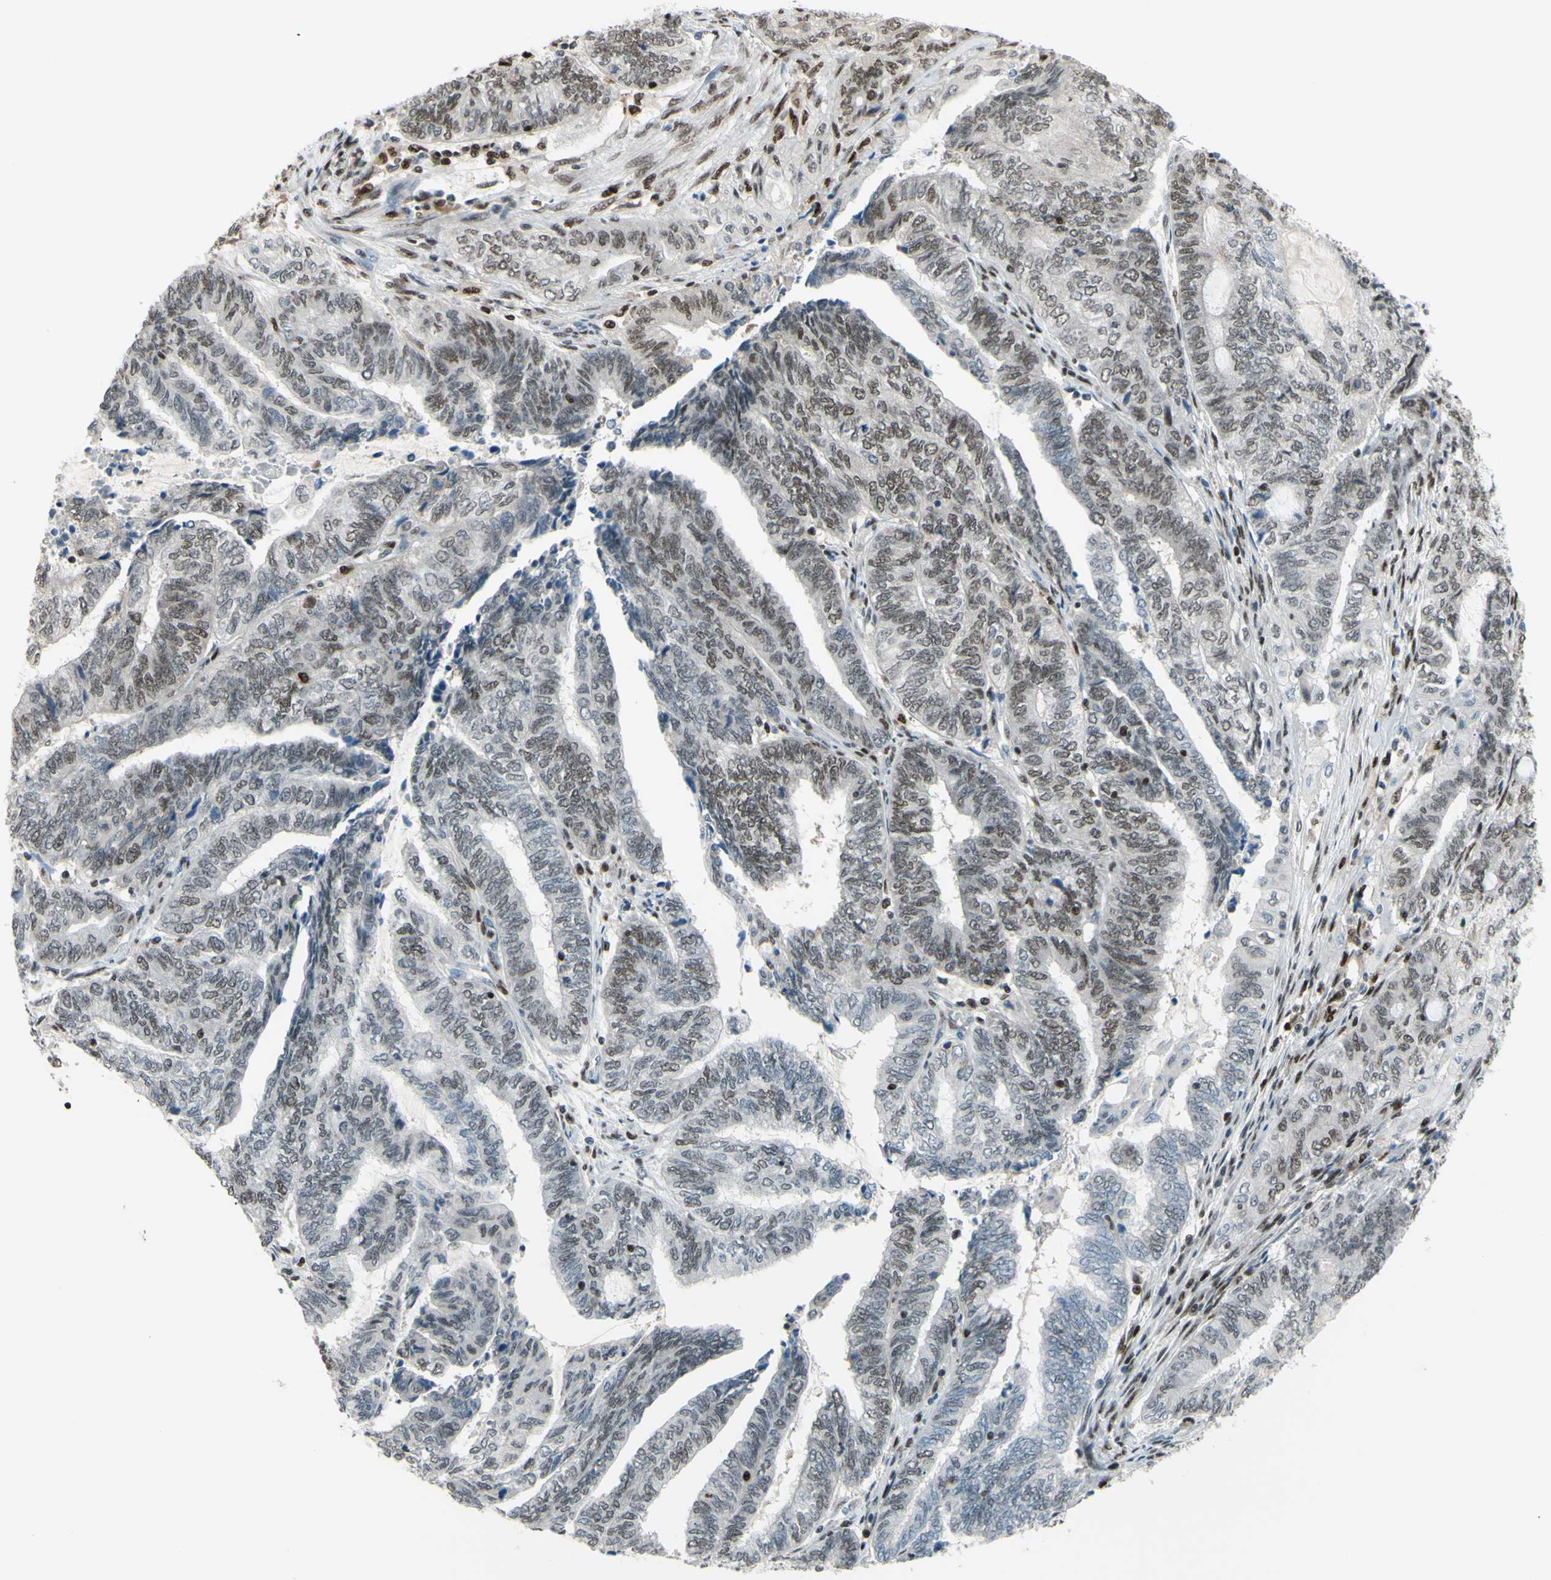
{"staining": {"intensity": "weak", "quantity": "25%-75%", "location": "nuclear"}, "tissue": "endometrial cancer", "cell_type": "Tumor cells", "image_type": "cancer", "snomed": [{"axis": "morphology", "description": "Adenocarcinoma, NOS"}, {"axis": "topography", "description": "Uterus"}, {"axis": "topography", "description": "Endometrium"}], "caption": "Protein staining of adenocarcinoma (endometrial) tissue exhibits weak nuclear staining in approximately 25%-75% of tumor cells.", "gene": "FKBP5", "patient": {"sex": "female", "age": 70}}